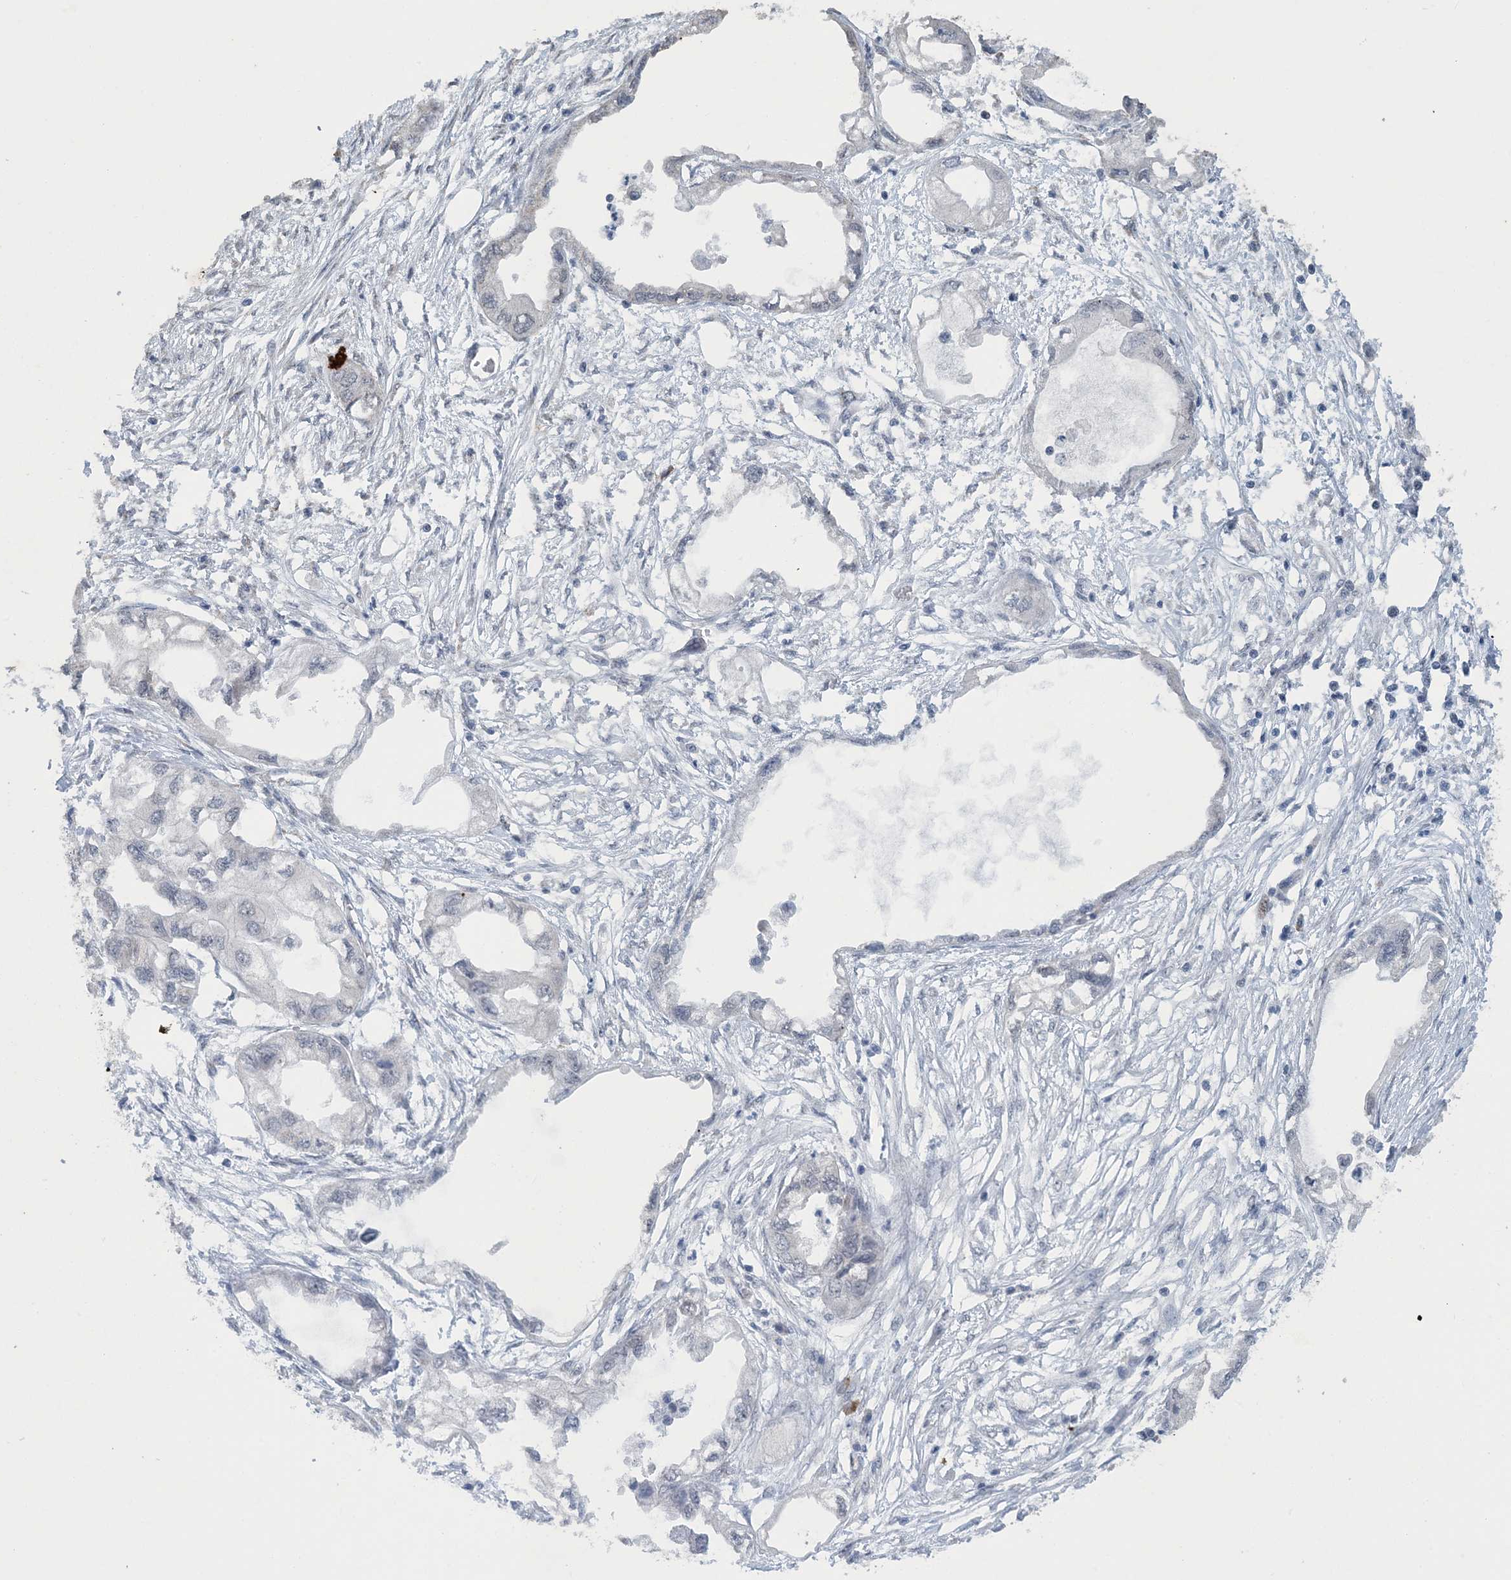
{"staining": {"intensity": "negative", "quantity": "none", "location": "none"}, "tissue": "endometrial cancer", "cell_type": "Tumor cells", "image_type": "cancer", "snomed": [{"axis": "morphology", "description": "Adenocarcinoma, NOS"}, {"axis": "morphology", "description": "Adenocarcinoma, metastatic, NOS"}, {"axis": "topography", "description": "Adipose tissue"}, {"axis": "topography", "description": "Endometrium"}], "caption": "The histopathology image displays no staining of tumor cells in endometrial cancer (metastatic adenocarcinoma).", "gene": "MBD2", "patient": {"sex": "female", "age": 67}}